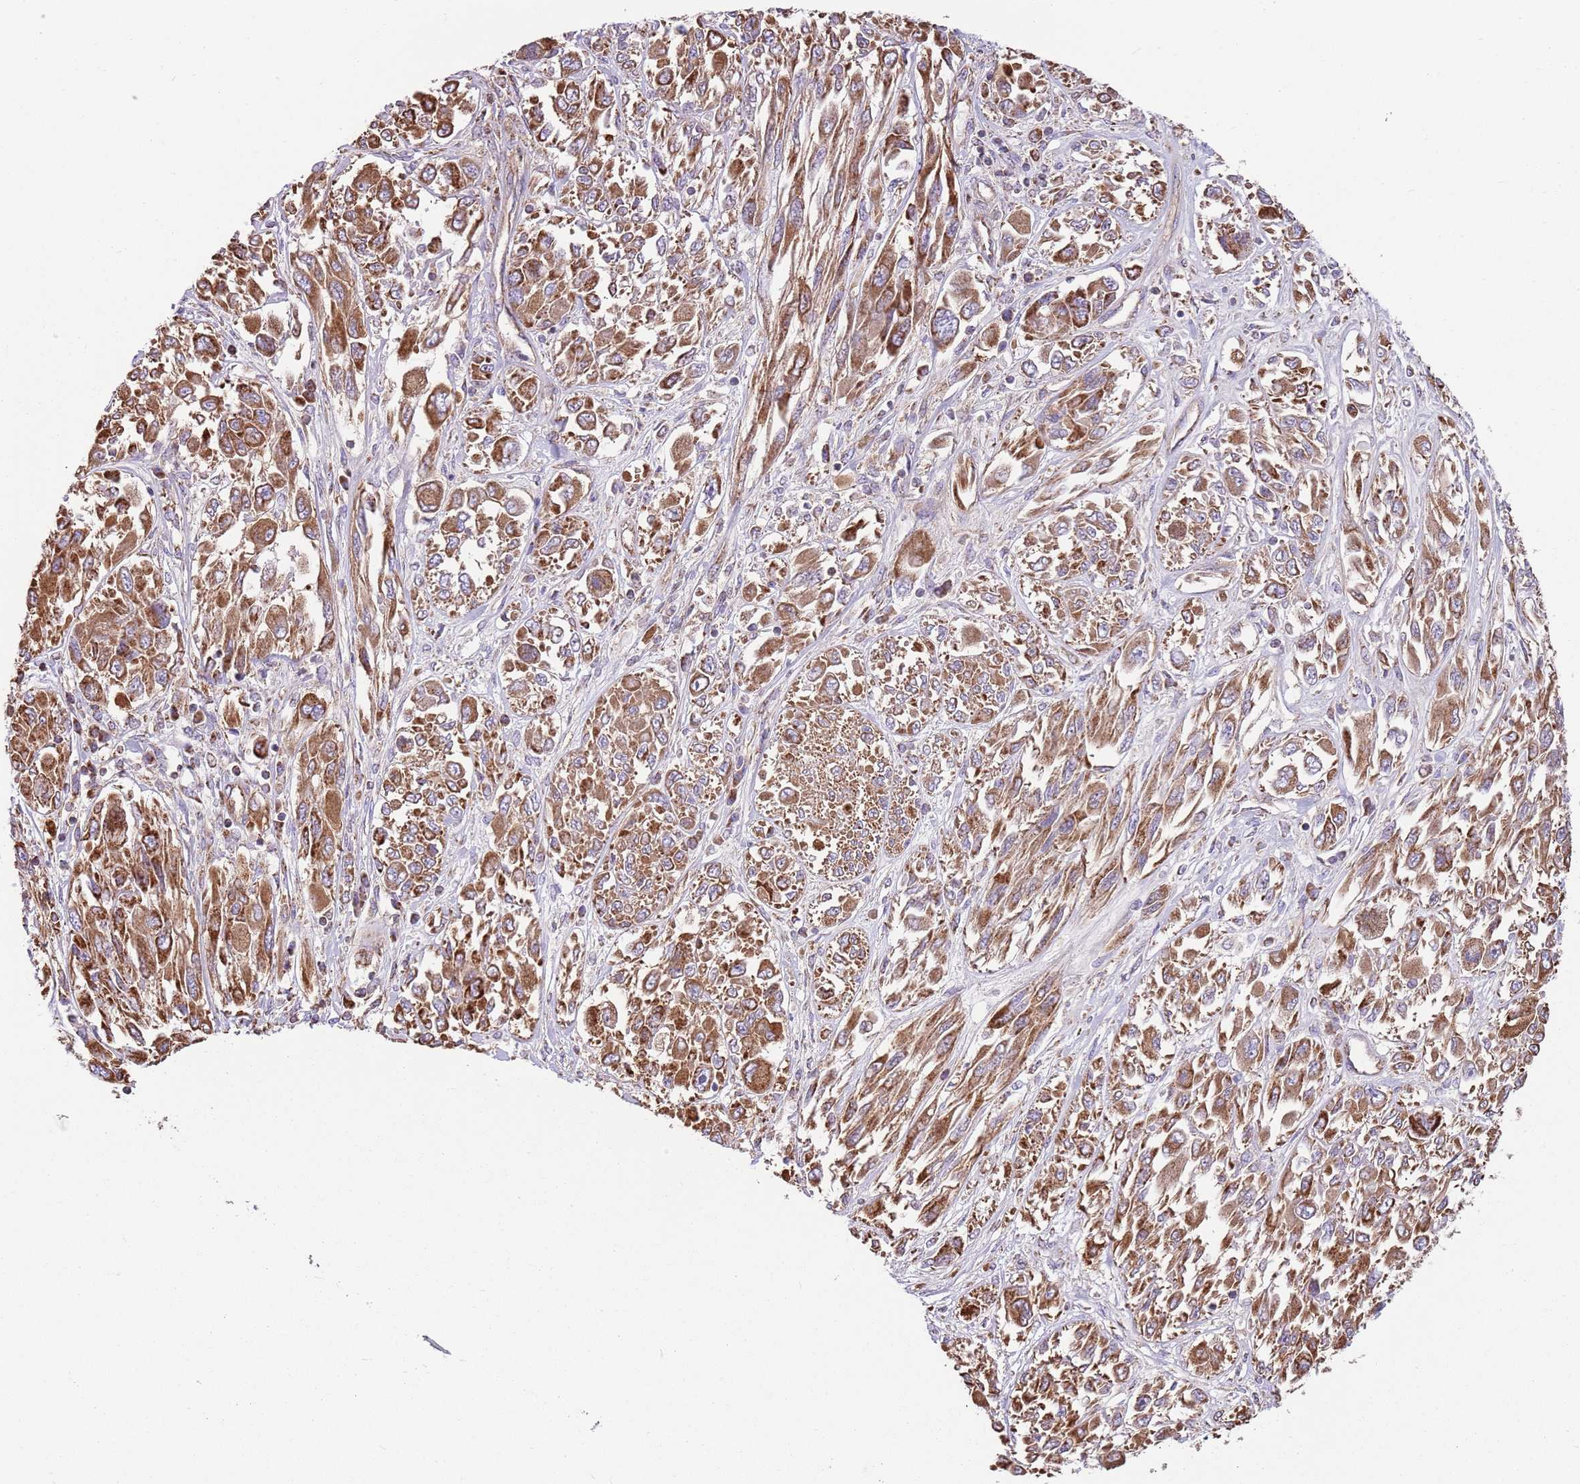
{"staining": {"intensity": "moderate", "quantity": ">75%", "location": "cytoplasmic/membranous"}, "tissue": "melanoma", "cell_type": "Tumor cells", "image_type": "cancer", "snomed": [{"axis": "morphology", "description": "Malignant melanoma, NOS"}, {"axis": "topography", "description": "Skin"}], "caption": "Immunohistochemistry image of human malignant melanoma stained for a protein (brown), which demonstrates medium levels of moderate cytoplasmic/membranous expression in about >75% of tumor cells.", "gene": "TTLL1", "patient": {"sex": "female", "age": 91}}